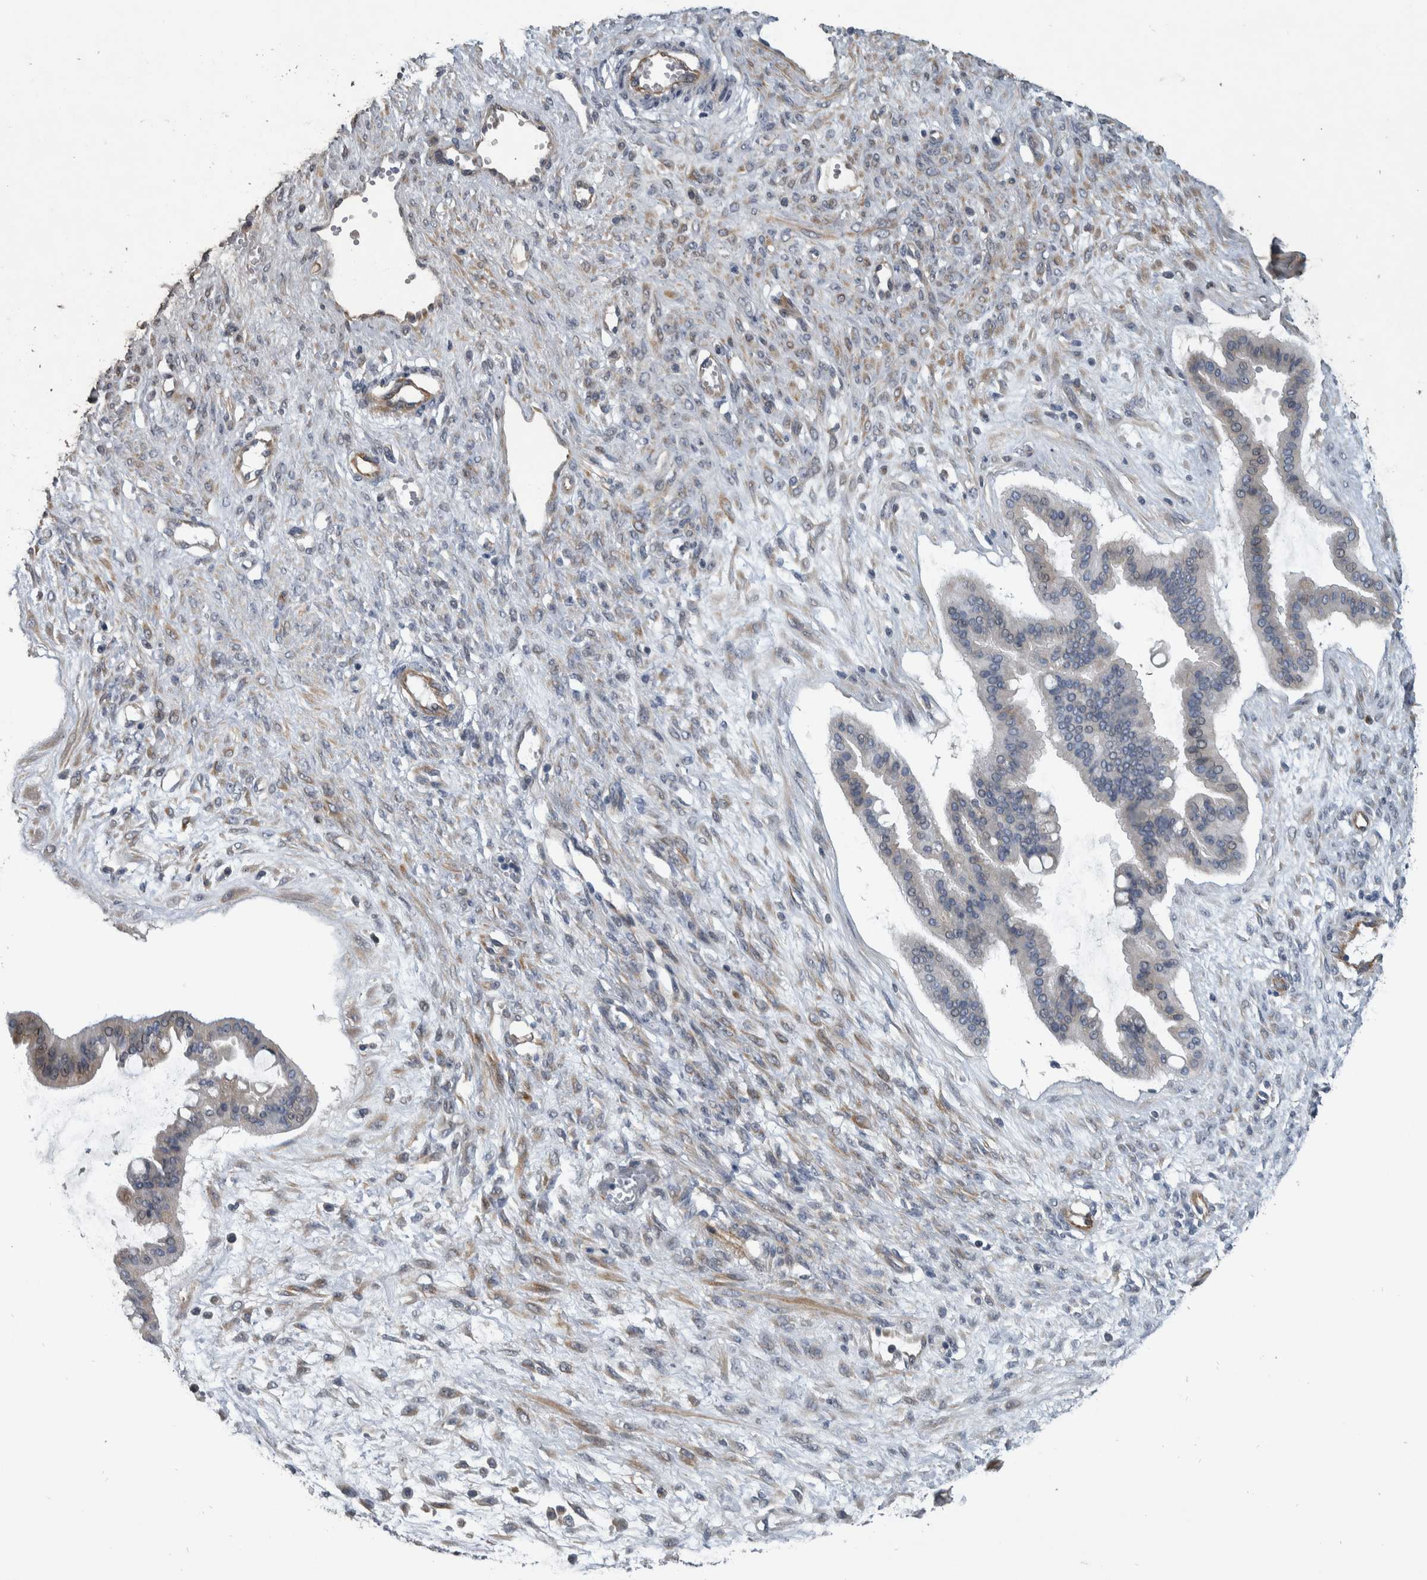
{"staining": {"intensity": "weak", "quantity": "<25%", "location": "cytoplasmic/membranous"}, "tissue": "ovarian cancer", "cell_type": "Tumor cells", "image_type": "cancer", "snomed": [{"axis": "morphology", "description": "Cystadenocarcinoma, mucinous, NOS"}, {"axis": "topography", "description": "Ovary"}], "caption": "DAB immunohistochemical staining of human ovarian cancer shows no significant positivity in tumor cells.", "gene": "NT5C2", "patient": {"sex": "female", "age": 73}}